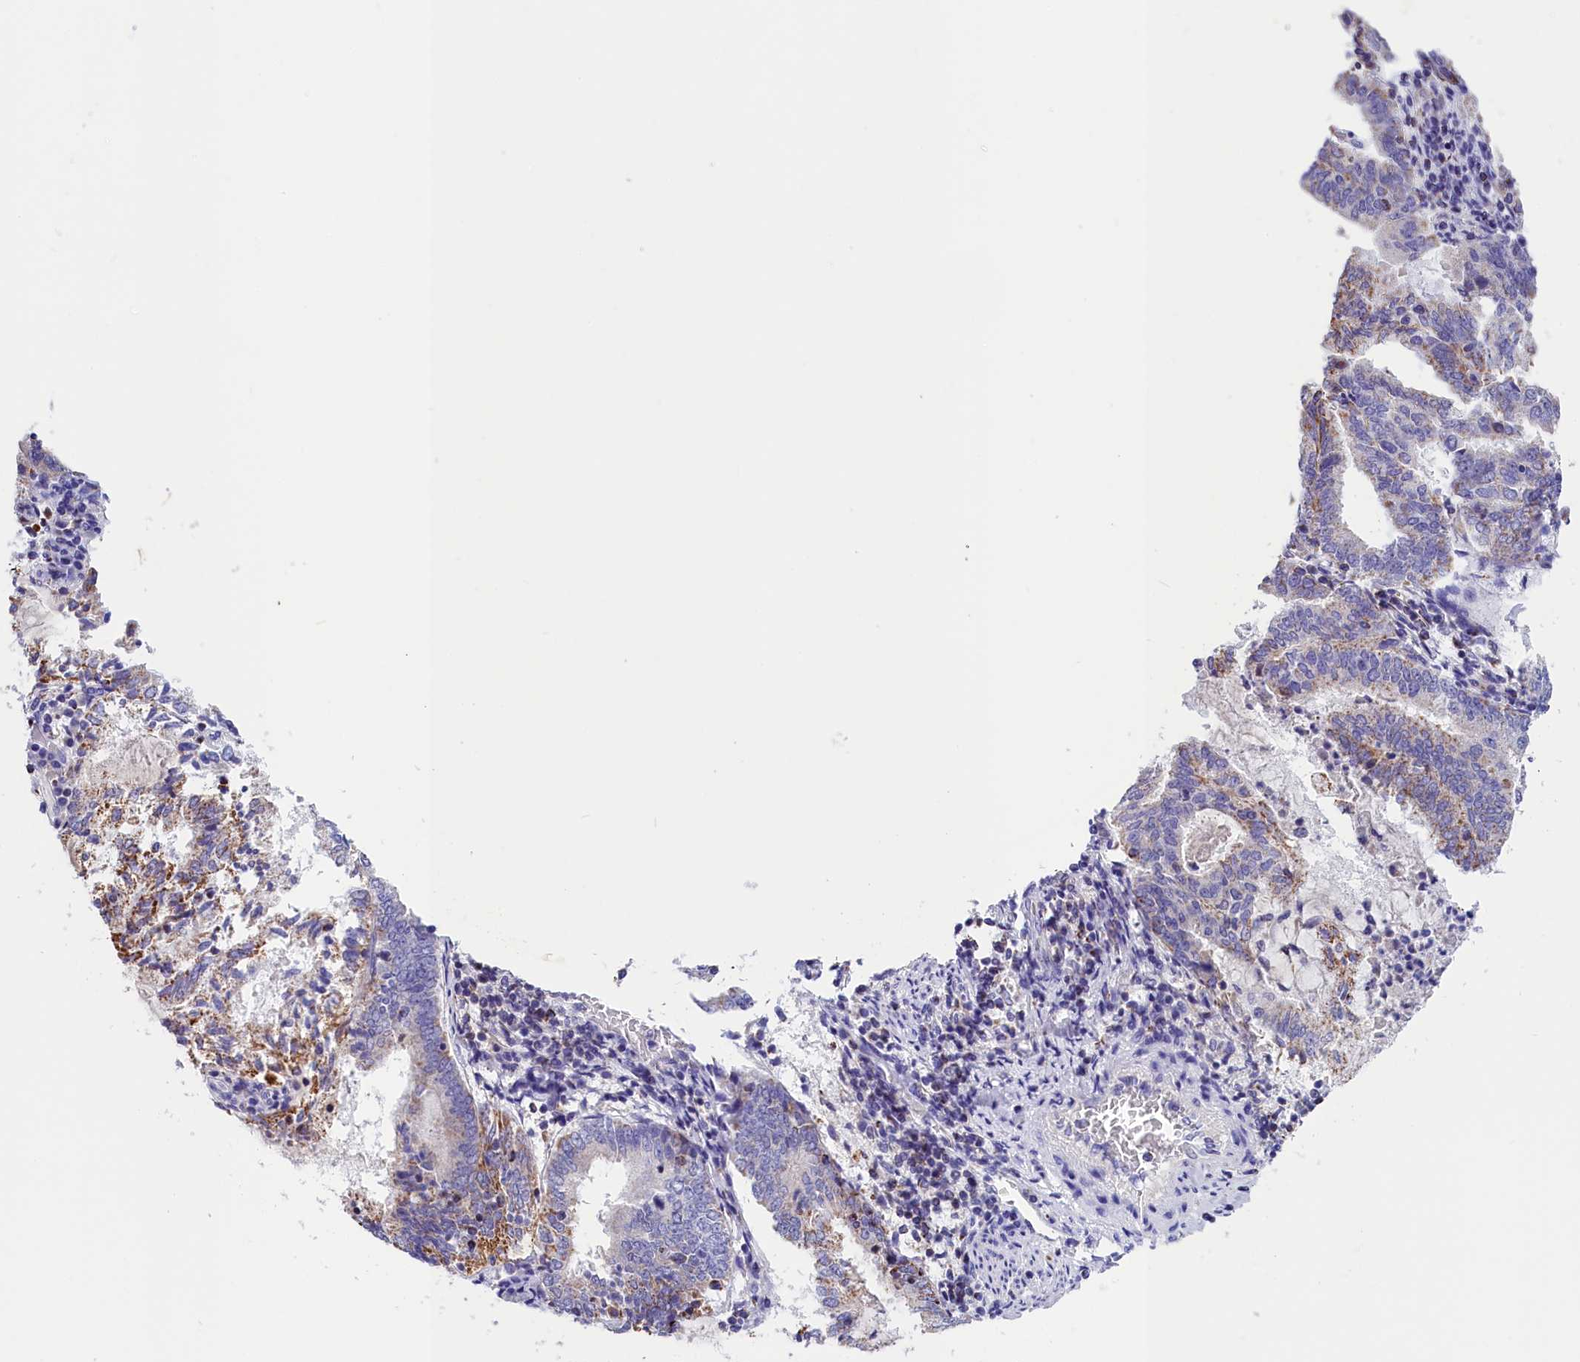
{"staining": {"intensity": "moderate", "quantity": "25%-75%", "location": "cytoplasmic/membranous"}, "tissue": "endometrial cancer", "cell_type": "Tumor cells", "image_type": "cancer", "snomed": [{"axis": "morphology", "description": "Adenocarcinoma, NOS"}, {"axis": "topography", "description": "Endometrium"}], "caption": "This image shows adenocarcinoma (endometrial) stained with immunohistochemistry (IHC) to label a protein in brown. The cytoplasmic/membranous of tumor cells show moderate positivity for the protein. Nuclei are counter-stained blue.", "gene": "ABAT", "patient": {"sex": "female", "age": 80}}